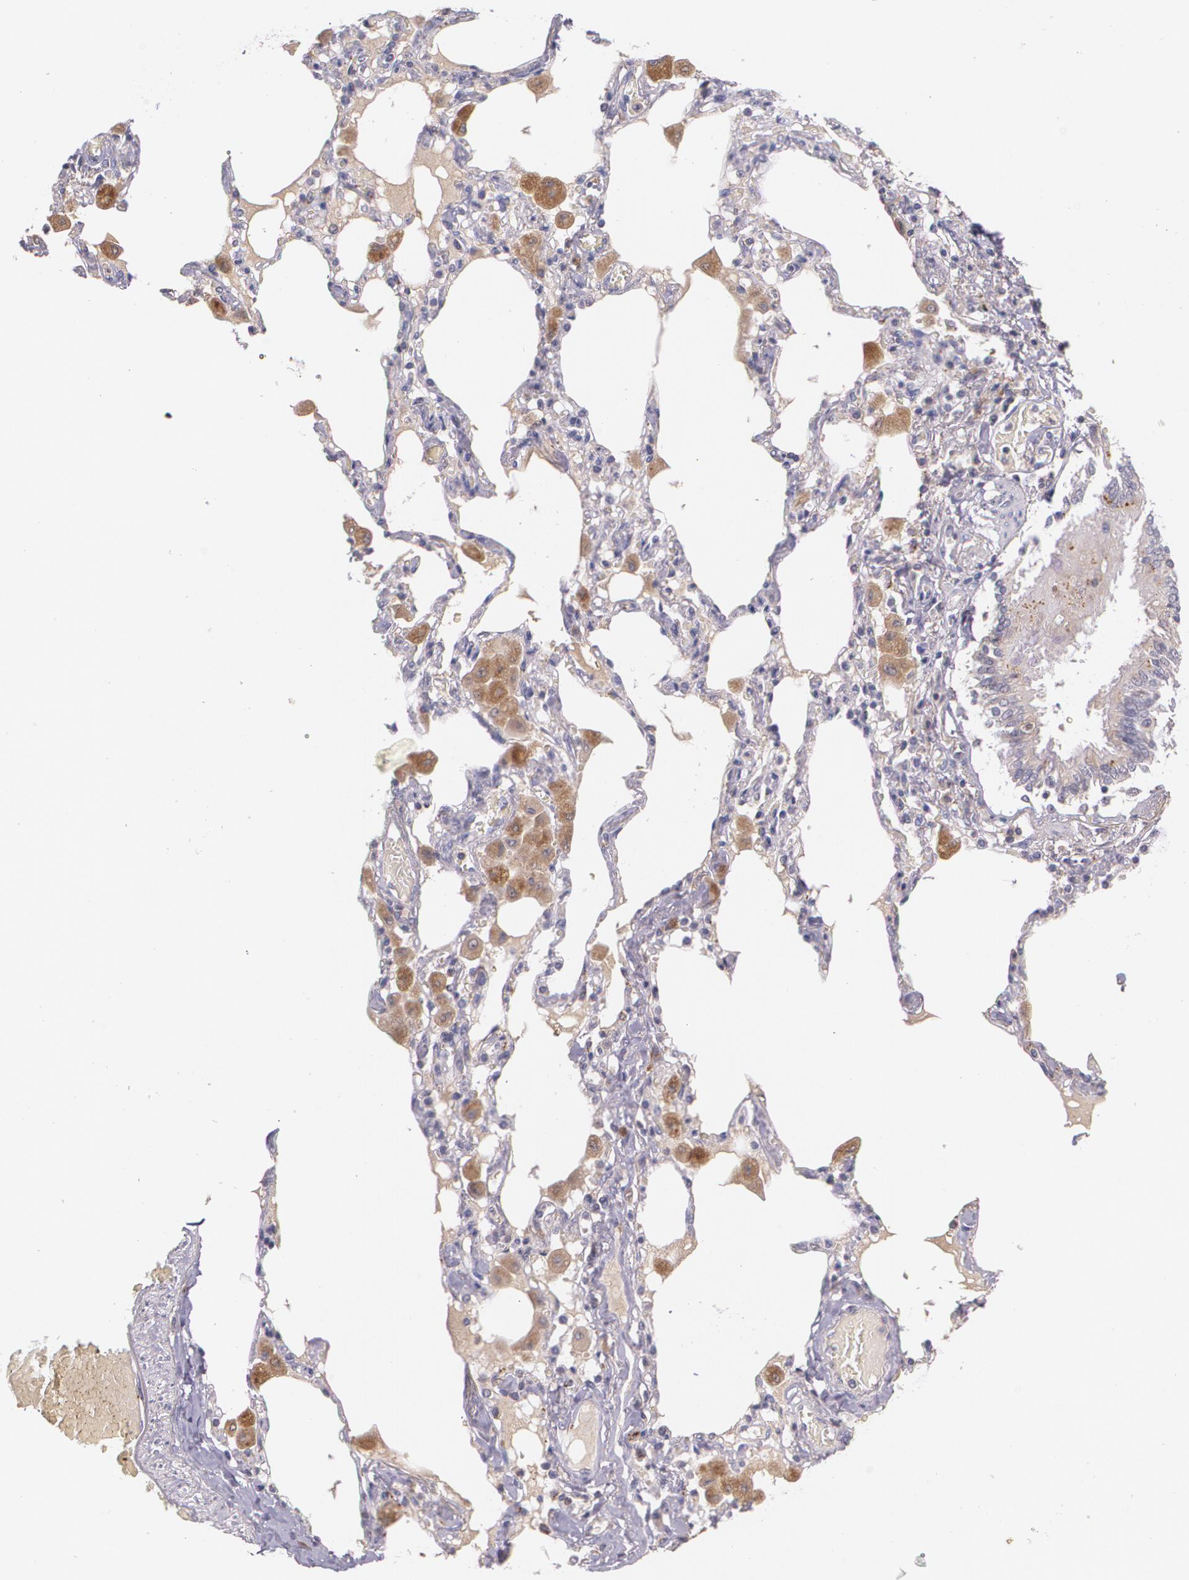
{"staining": {"intensity": "weak", "quantity": ">75%", "location": "cytoplasmic/membranous"}, "tissue": "bronchus", "cell_type": "Respiratory epithelial cells", "image_type": "normal", "snomed": [{"axis": "morphology", "description": "Normal tissue, NOS"}, {"axis": "morphology", "description": "Squamous cell carcinoma, NOS"}, {"axis": "topography", "description": "Bronchus"}, {"axis": "topography", "description": "Lung"}], "caption": "Bronchus was stained to show a protein in brown. There is low levels of weak cytoplasmic/membranous staining in approximately >75% of respiratory epithelial cells.", "gene": "TM4SF1", "patient": {"sex": "female", "age": 47}}